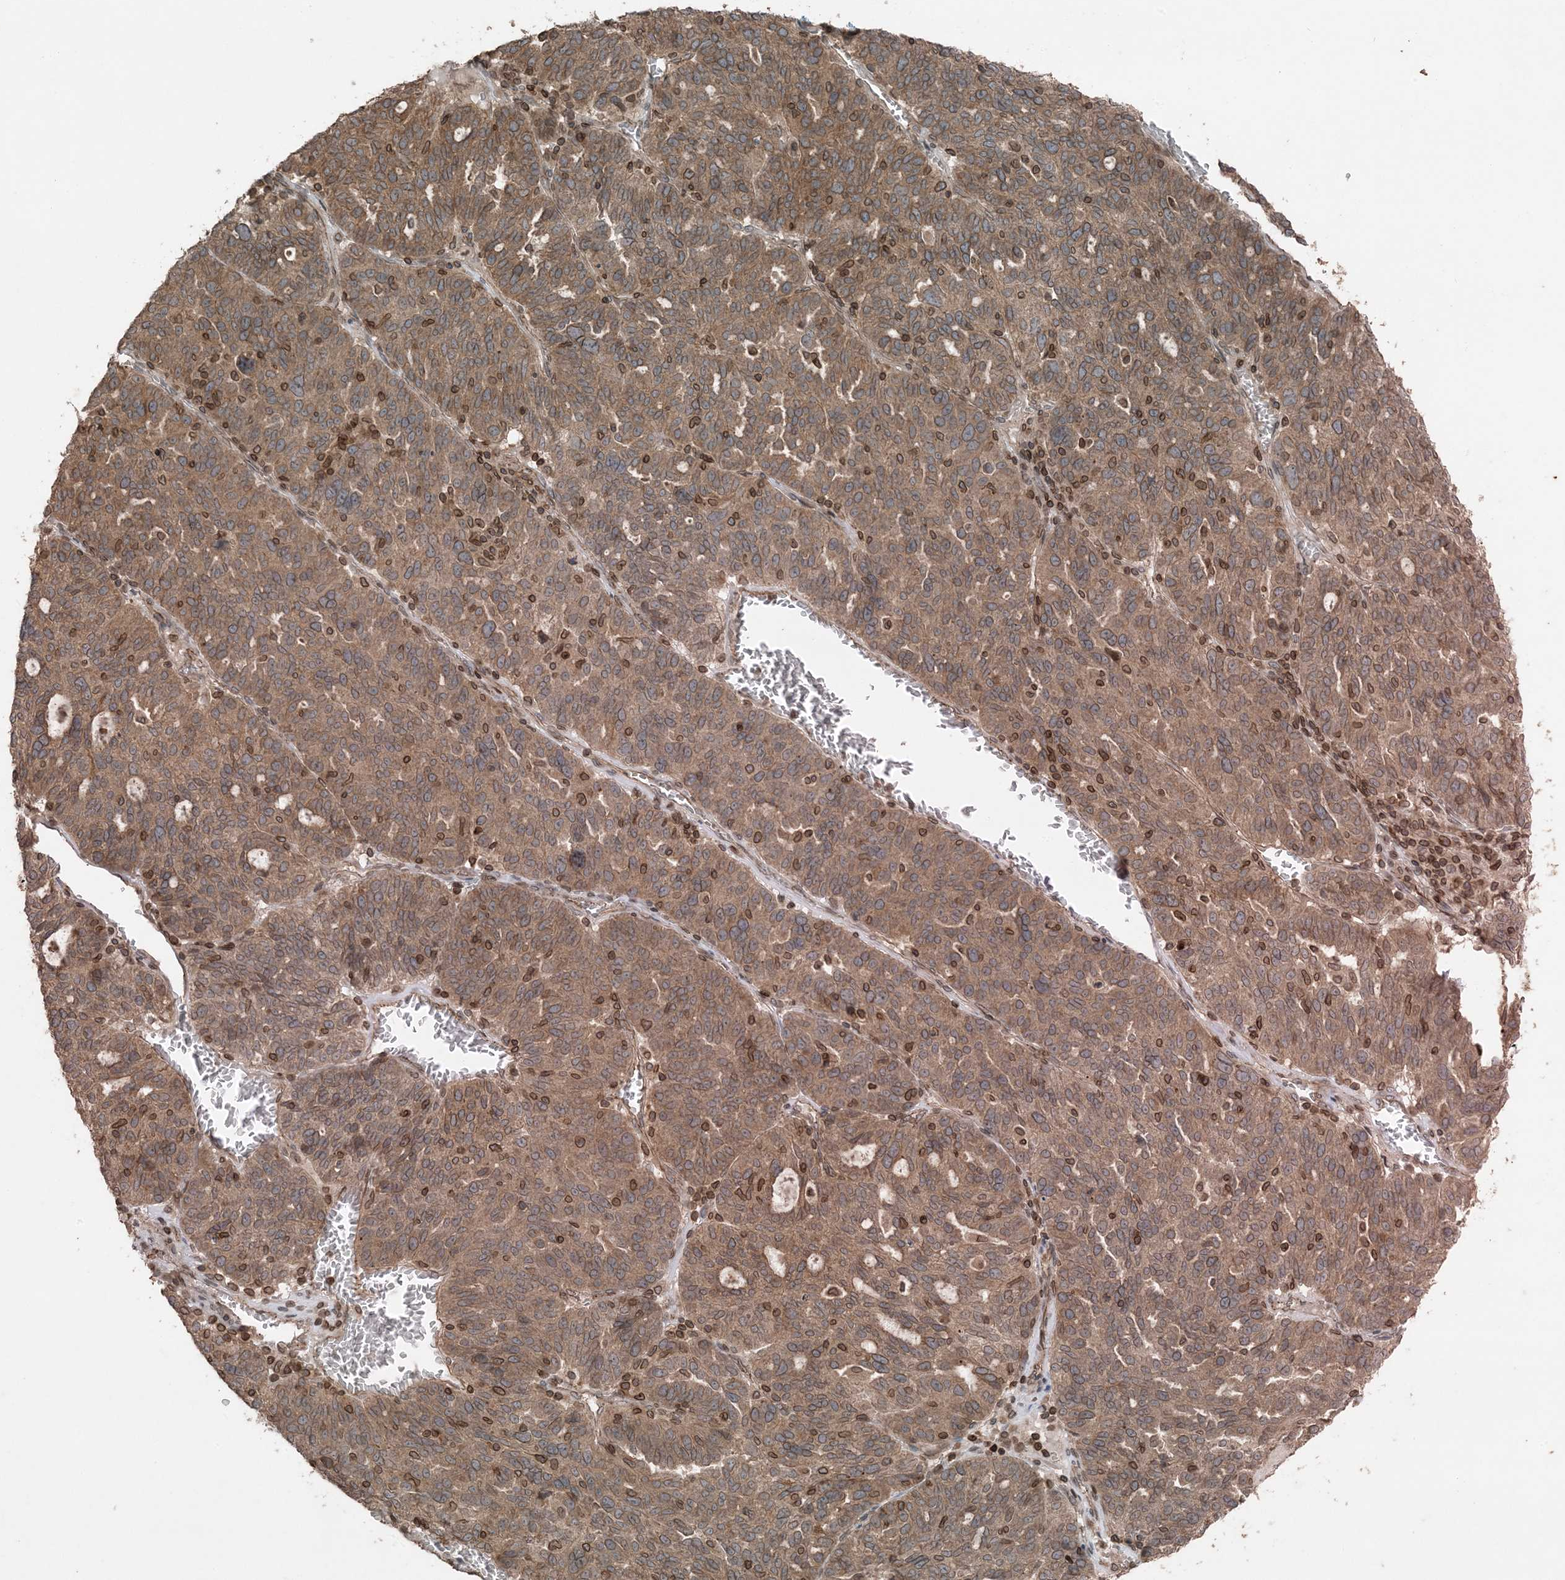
{"staining": {"intensity": "moderate", "quantity": ">75%", "location": "cytoplasmic/membranous,nuclear"}, "tissue": "ovarian cancer", "cell_type": "Tumor cells", "image_type": "cancer", "snomed": [{"axis": "morphology", "description": "Cystadenocarcinoma, serous, NOS"}, {"axis": "topography", "description": "Ovary"}], "caption": "About >75% of tumor cells in human serous cystadenocarcinoma (ovarian) display moderate cytoplasmic/membranous and nuclear protein positivity as visualized by brown immunohistochemical staining.", "gene": "ZFAND2B", "patient": {"sex": "female", "age": 59}}